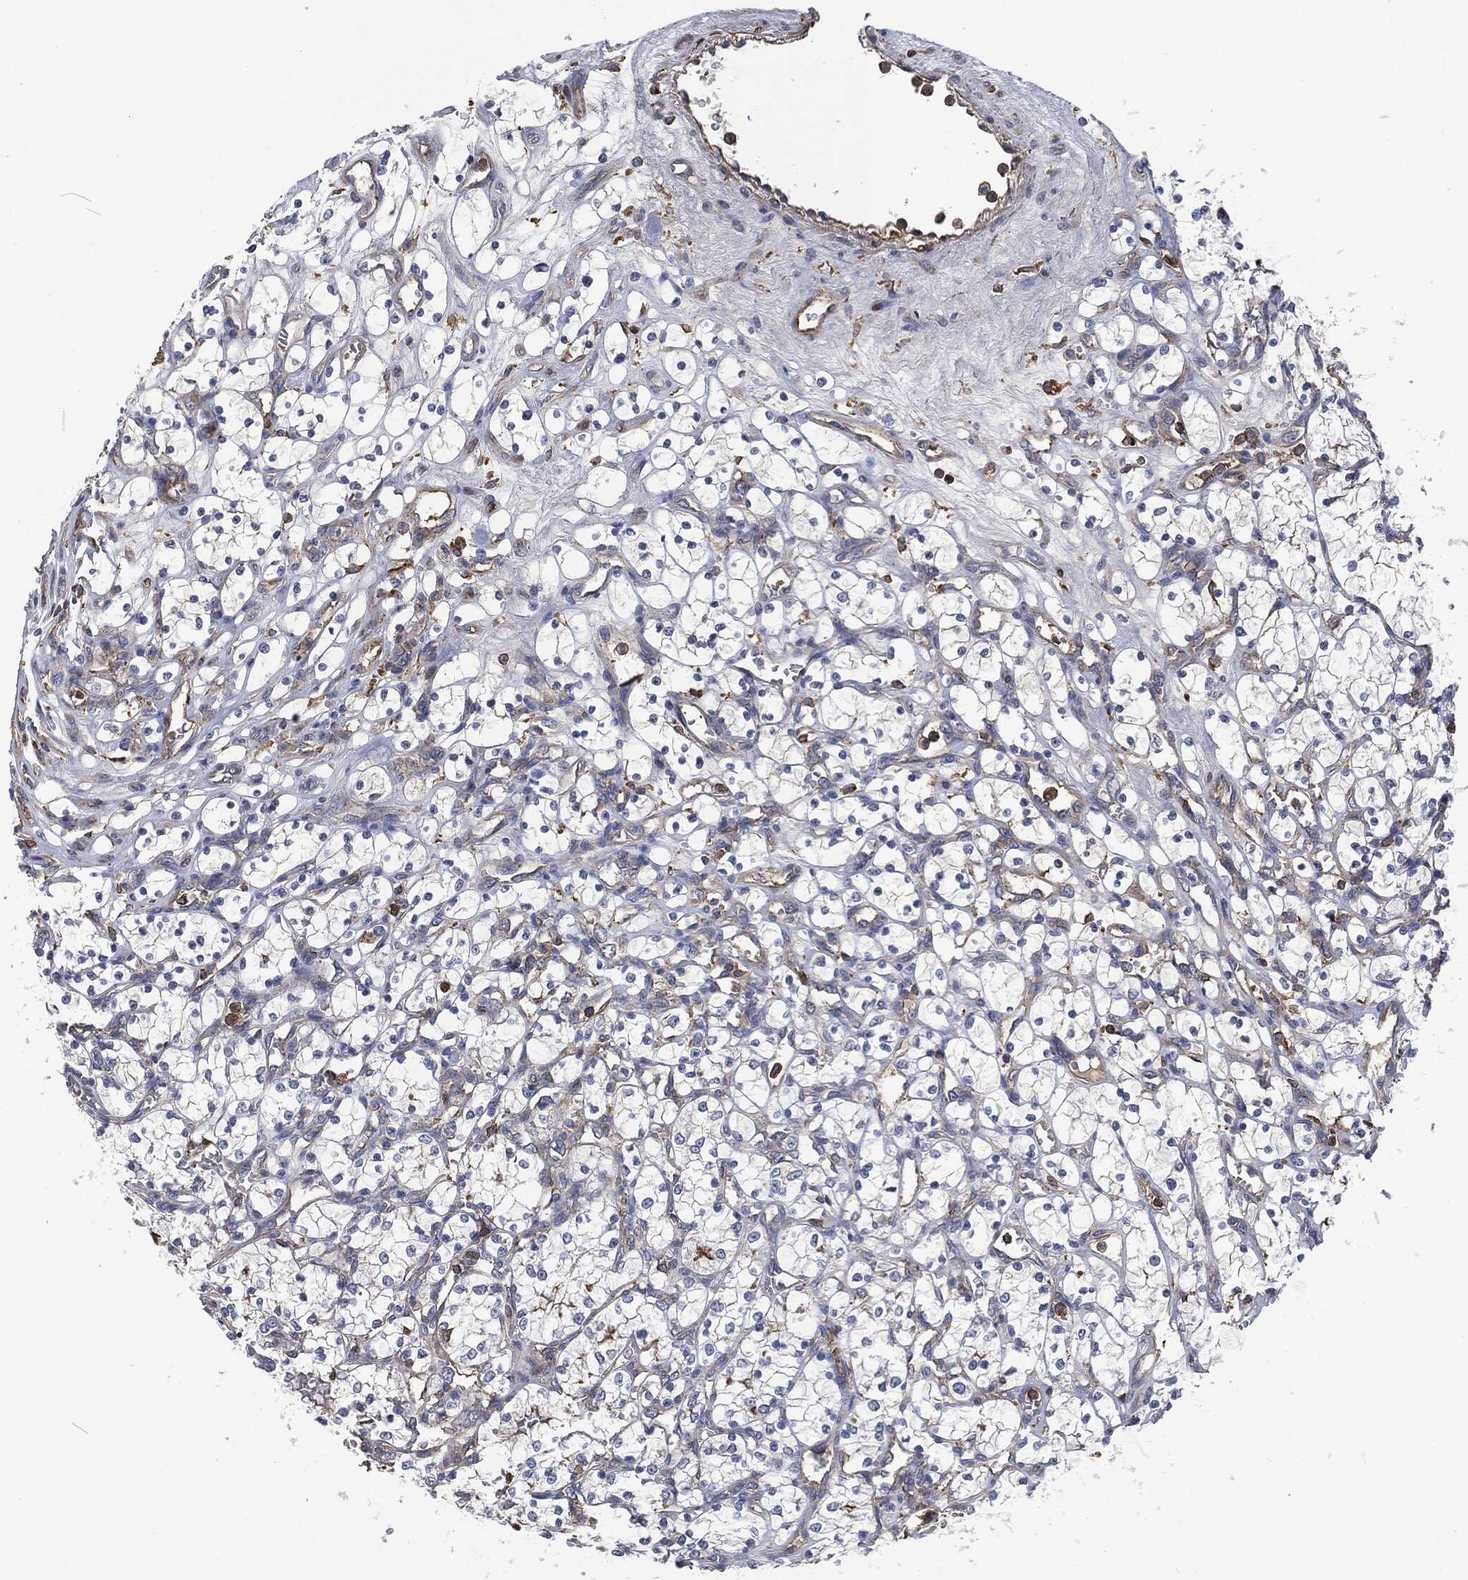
{"staining": {"intensity": "negative", "quantity": "none", "location": "none"}, "tissue": "renal cancer", "cell_type": "Tumor cells", "image_type": "cancer", "snomed": [{"axis": "morphology", "description": "Adenocarcinoma, NOS"}, {"axis": "topography", "description": "Kidney"}], "caption": "This is an immunohistochemistry (IHC) photomicrograph of adenocarcinoma (renal). There is no positivity in tumor cells.", "gene": "LGALS9", "patient": {"sex": "female", "age": 69}}